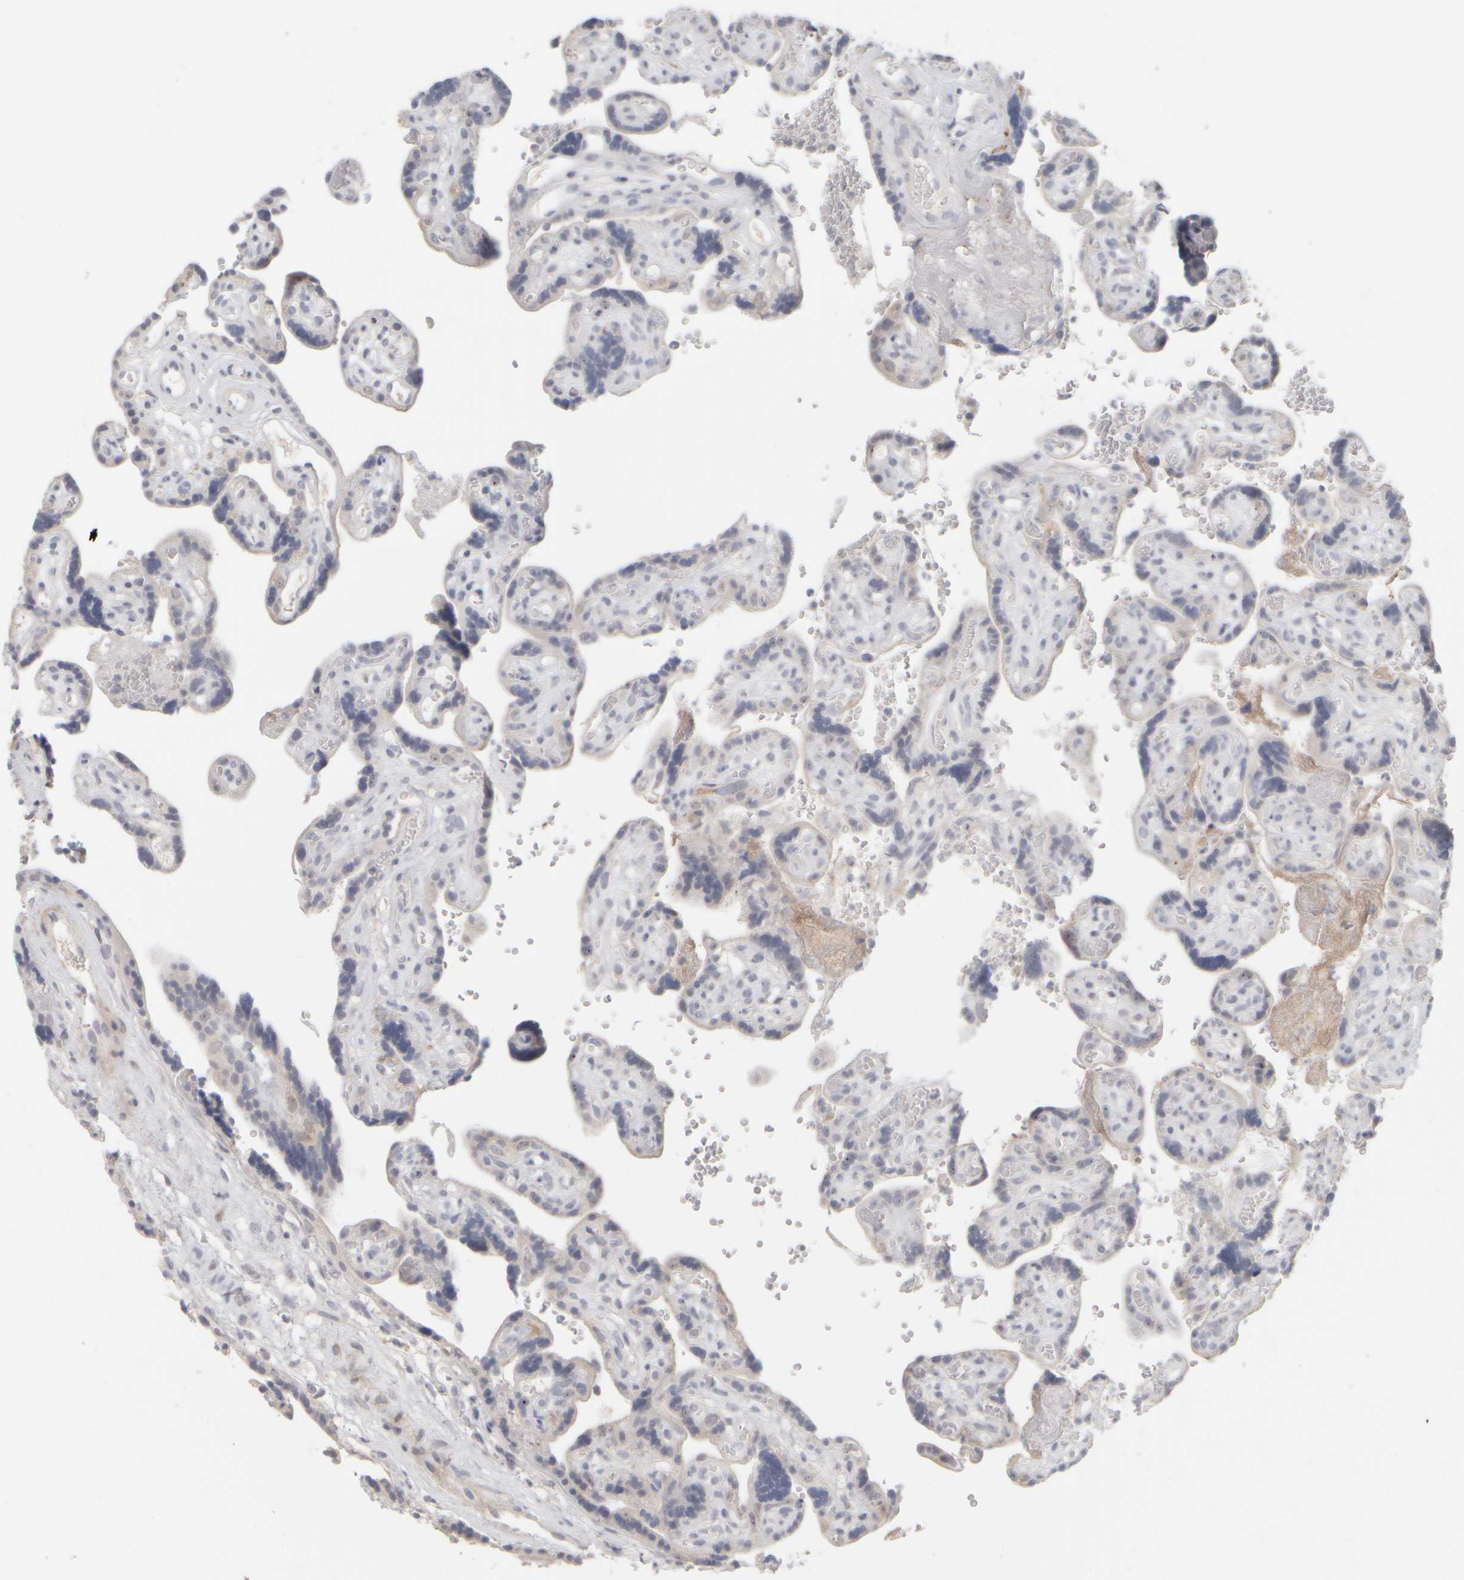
{"staining": {"intensity": "strong", "quantity": "<25%", "location": "nuclear"}, "tissue": "placenta", "cell_type": "Decidual cells", "image_type": "normal", "snomed": [{"axis": "morphology", "description": "Normal tissue, NOS"}, {"axis": "topography", "description": "Placenta"}], "caption": "Protein staining exhibits strong nuclear staining in about <25% of decidual cells in benign placenta.", "gene": "DCXR", "patient": {"sex": "female", "age": 30}}